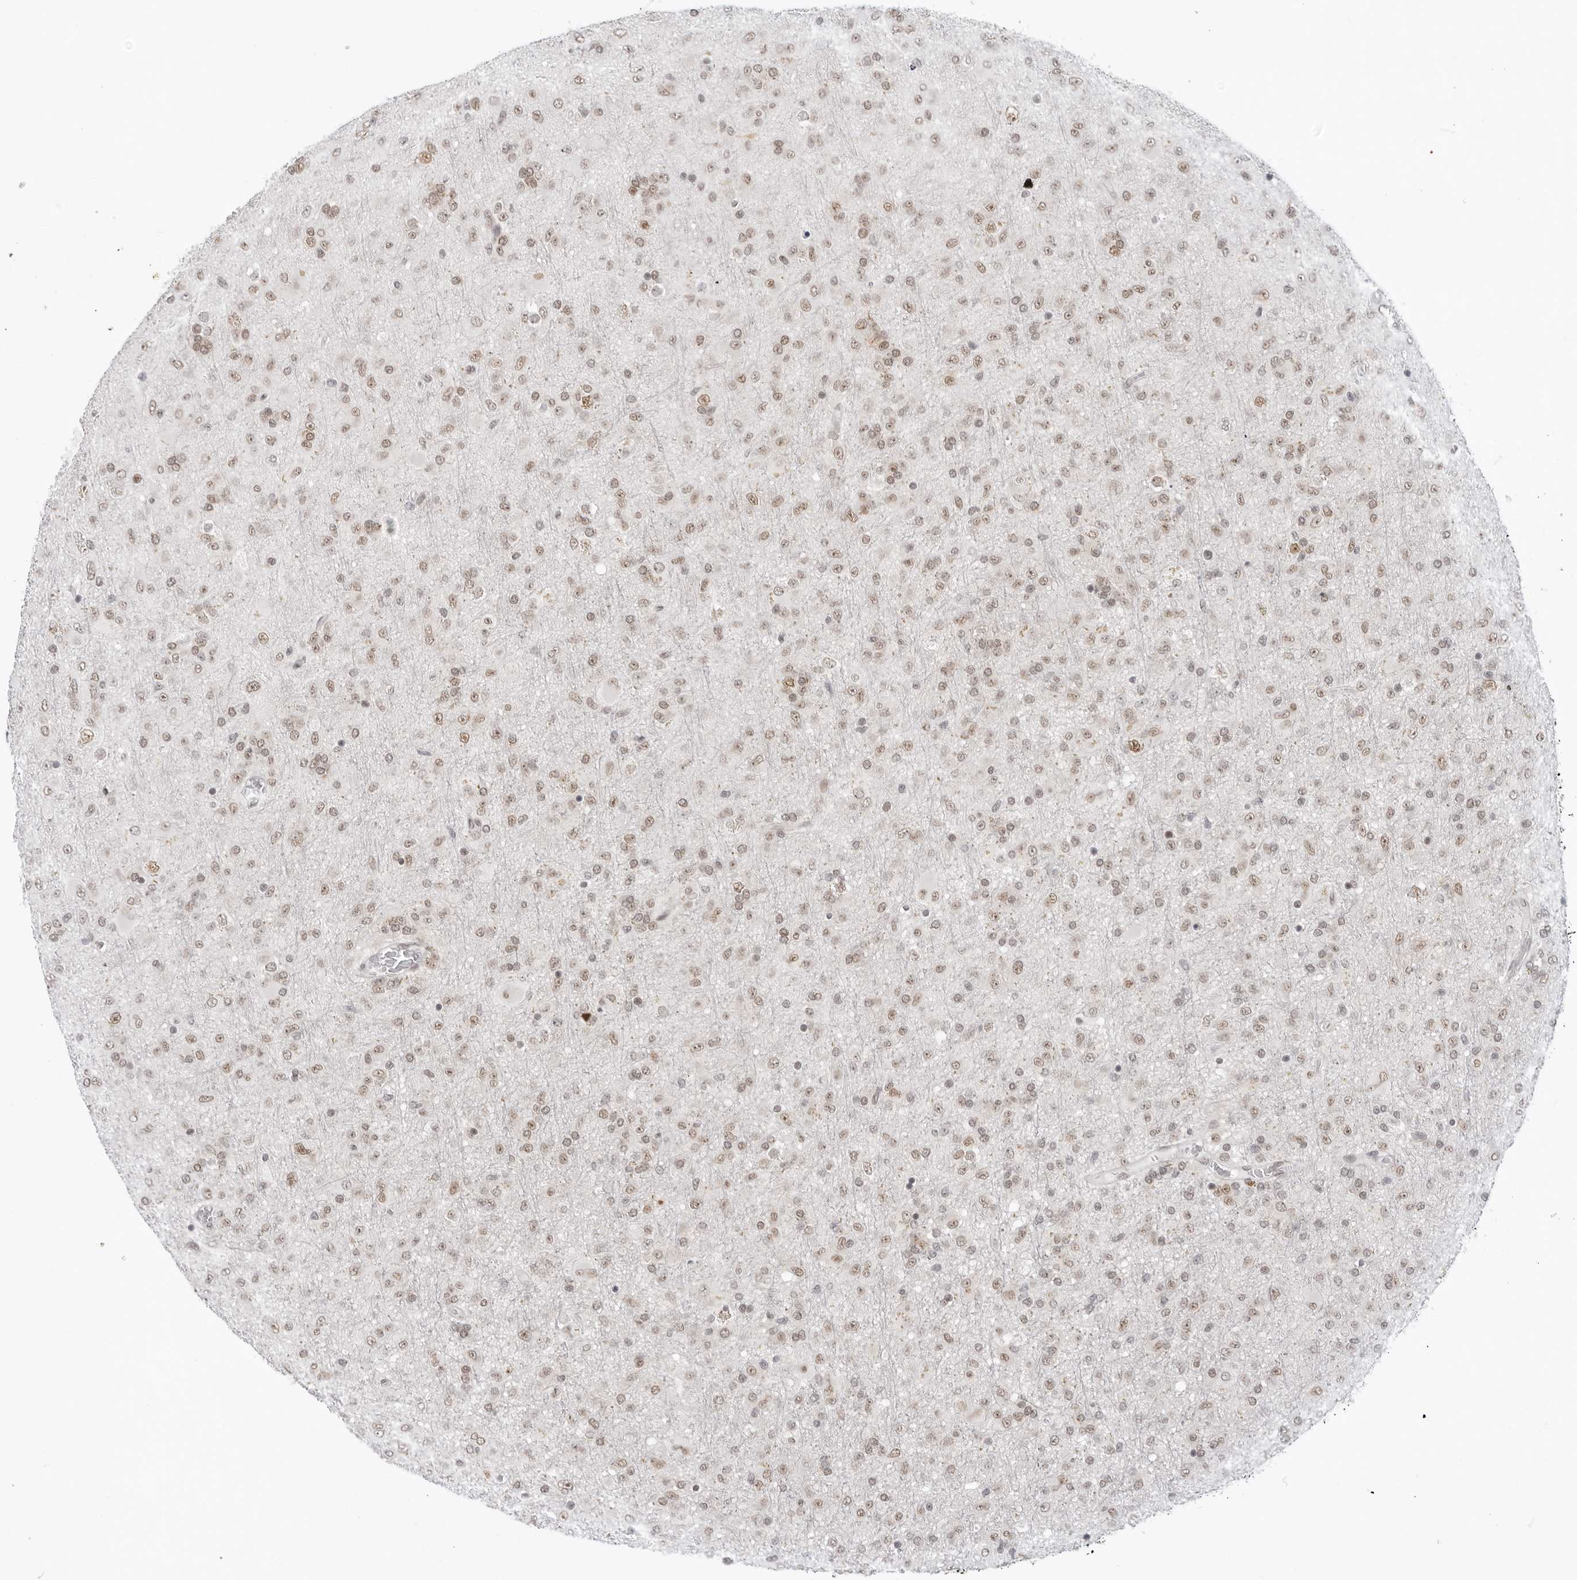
{"staining": {"intensity": "weak", "quantity": ">75%", "location": "nuclear"}, "tissue": "glioma", "cell_type": "Tumor cells", "image_type": "cancer", "snomed": [{"axis": "morphology", "description": "Glioma, malignant, Low grade"}, {"axis": "topography", "description": "Brain"}], "caption": "Protein staining displays weak nuclear positivity in approximately >75% of tumor cells in glioma.", "gene": "FOXK2", "patient": {"sex": "male", "age": 65}}